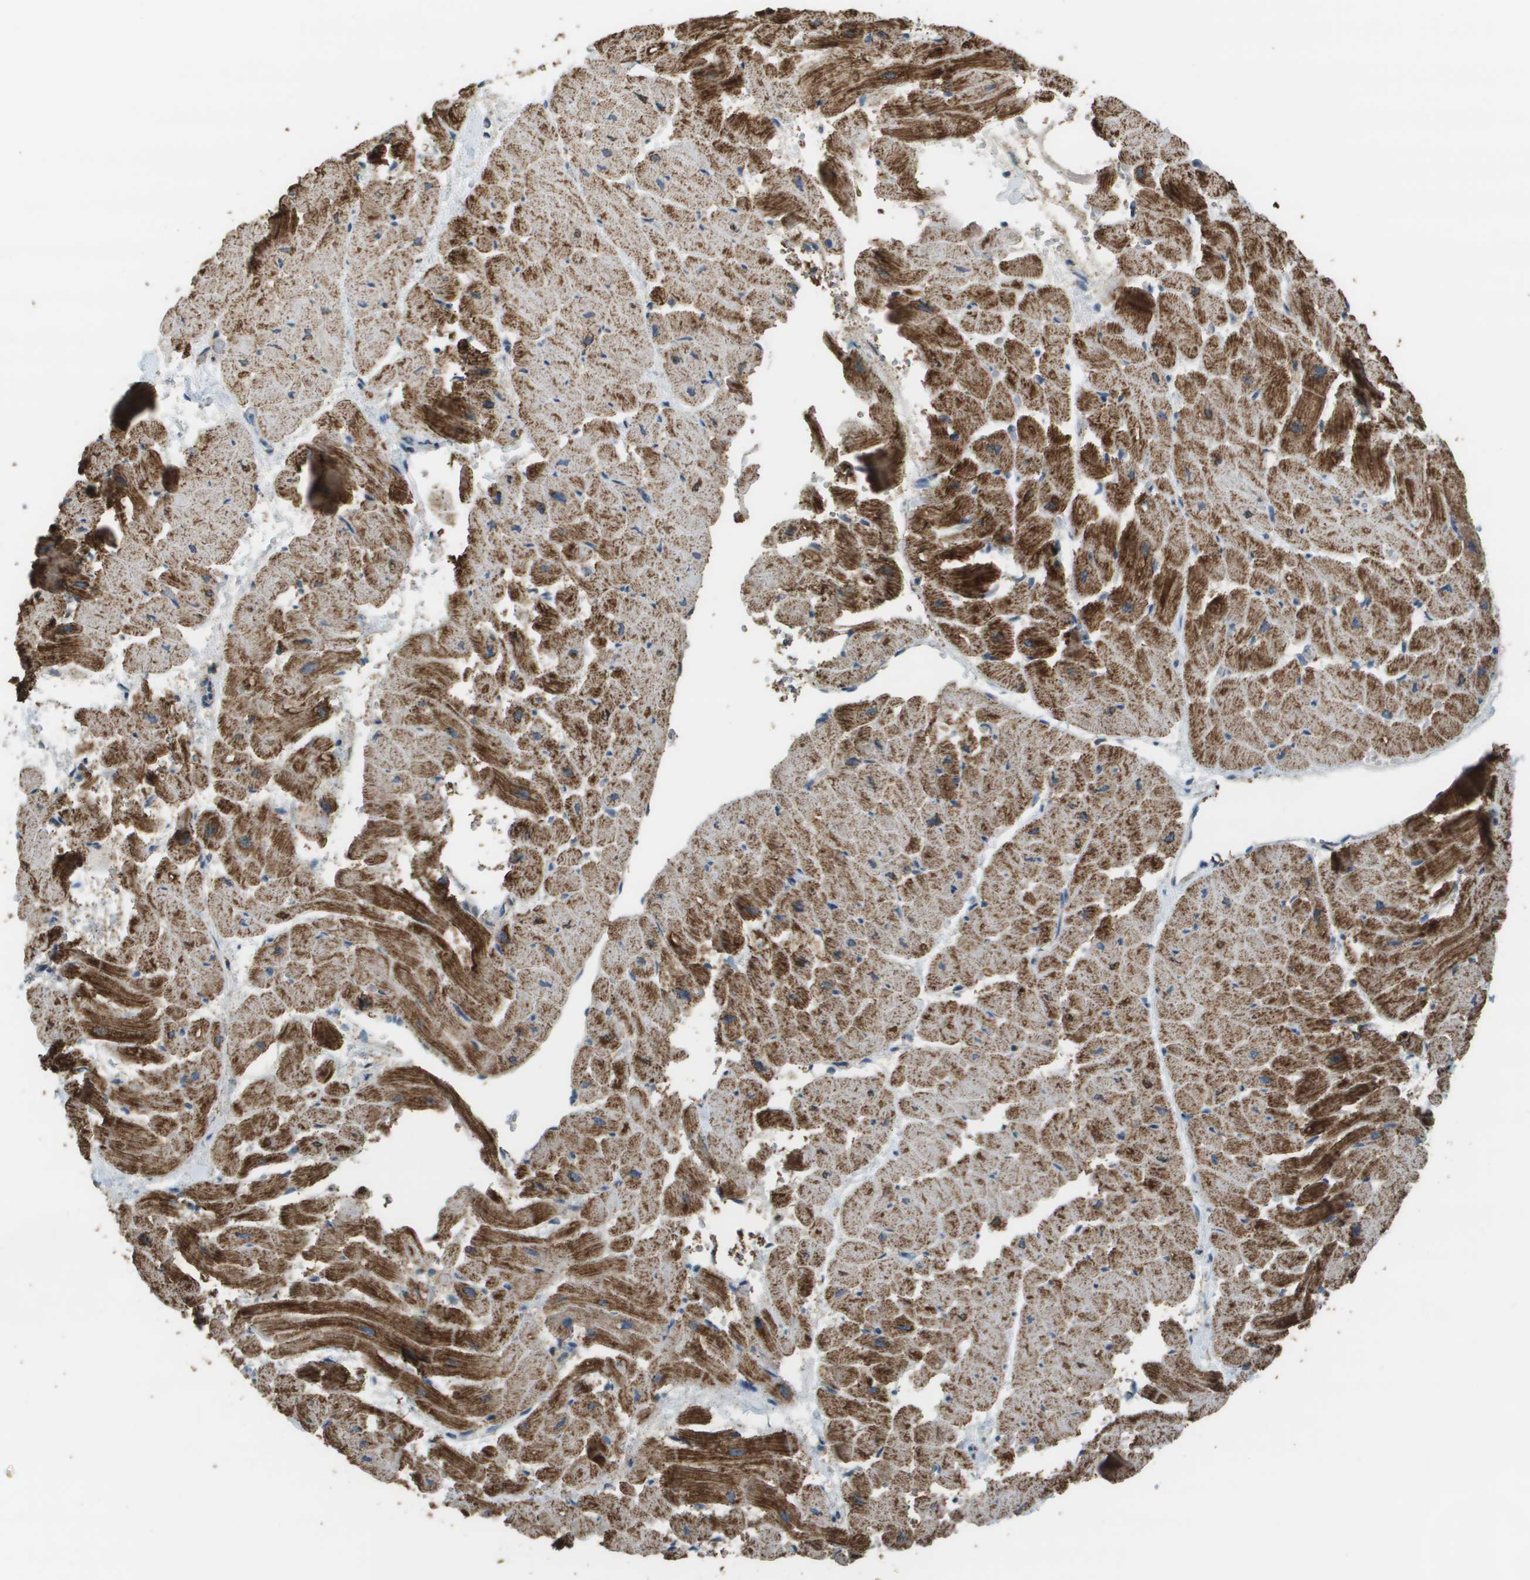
{"staining": {"intensity": "strong", "quantity": ">75%", "location": "cytoplasmic/membranous"}, "tissue": "heart muscle", "cell_type": "Cardiomyocytes", "image_type": "normal", "snomed": [{"axis": "morphology", "description": "Normal tissue, NOS"}, {"axis": "topography", "description": "Heart"}], "caption": "This photomicrograph displays unremarkable heart muscle stained with immunohistochemistry (IHC) to label a protein in brown. The cytoplasmic/membranous of cardiomyocytes show strong positivity for the protein. Nuclei are counter-stained blue.", "gene": "FH", "patient": {"sex": "male", "age": 45}}